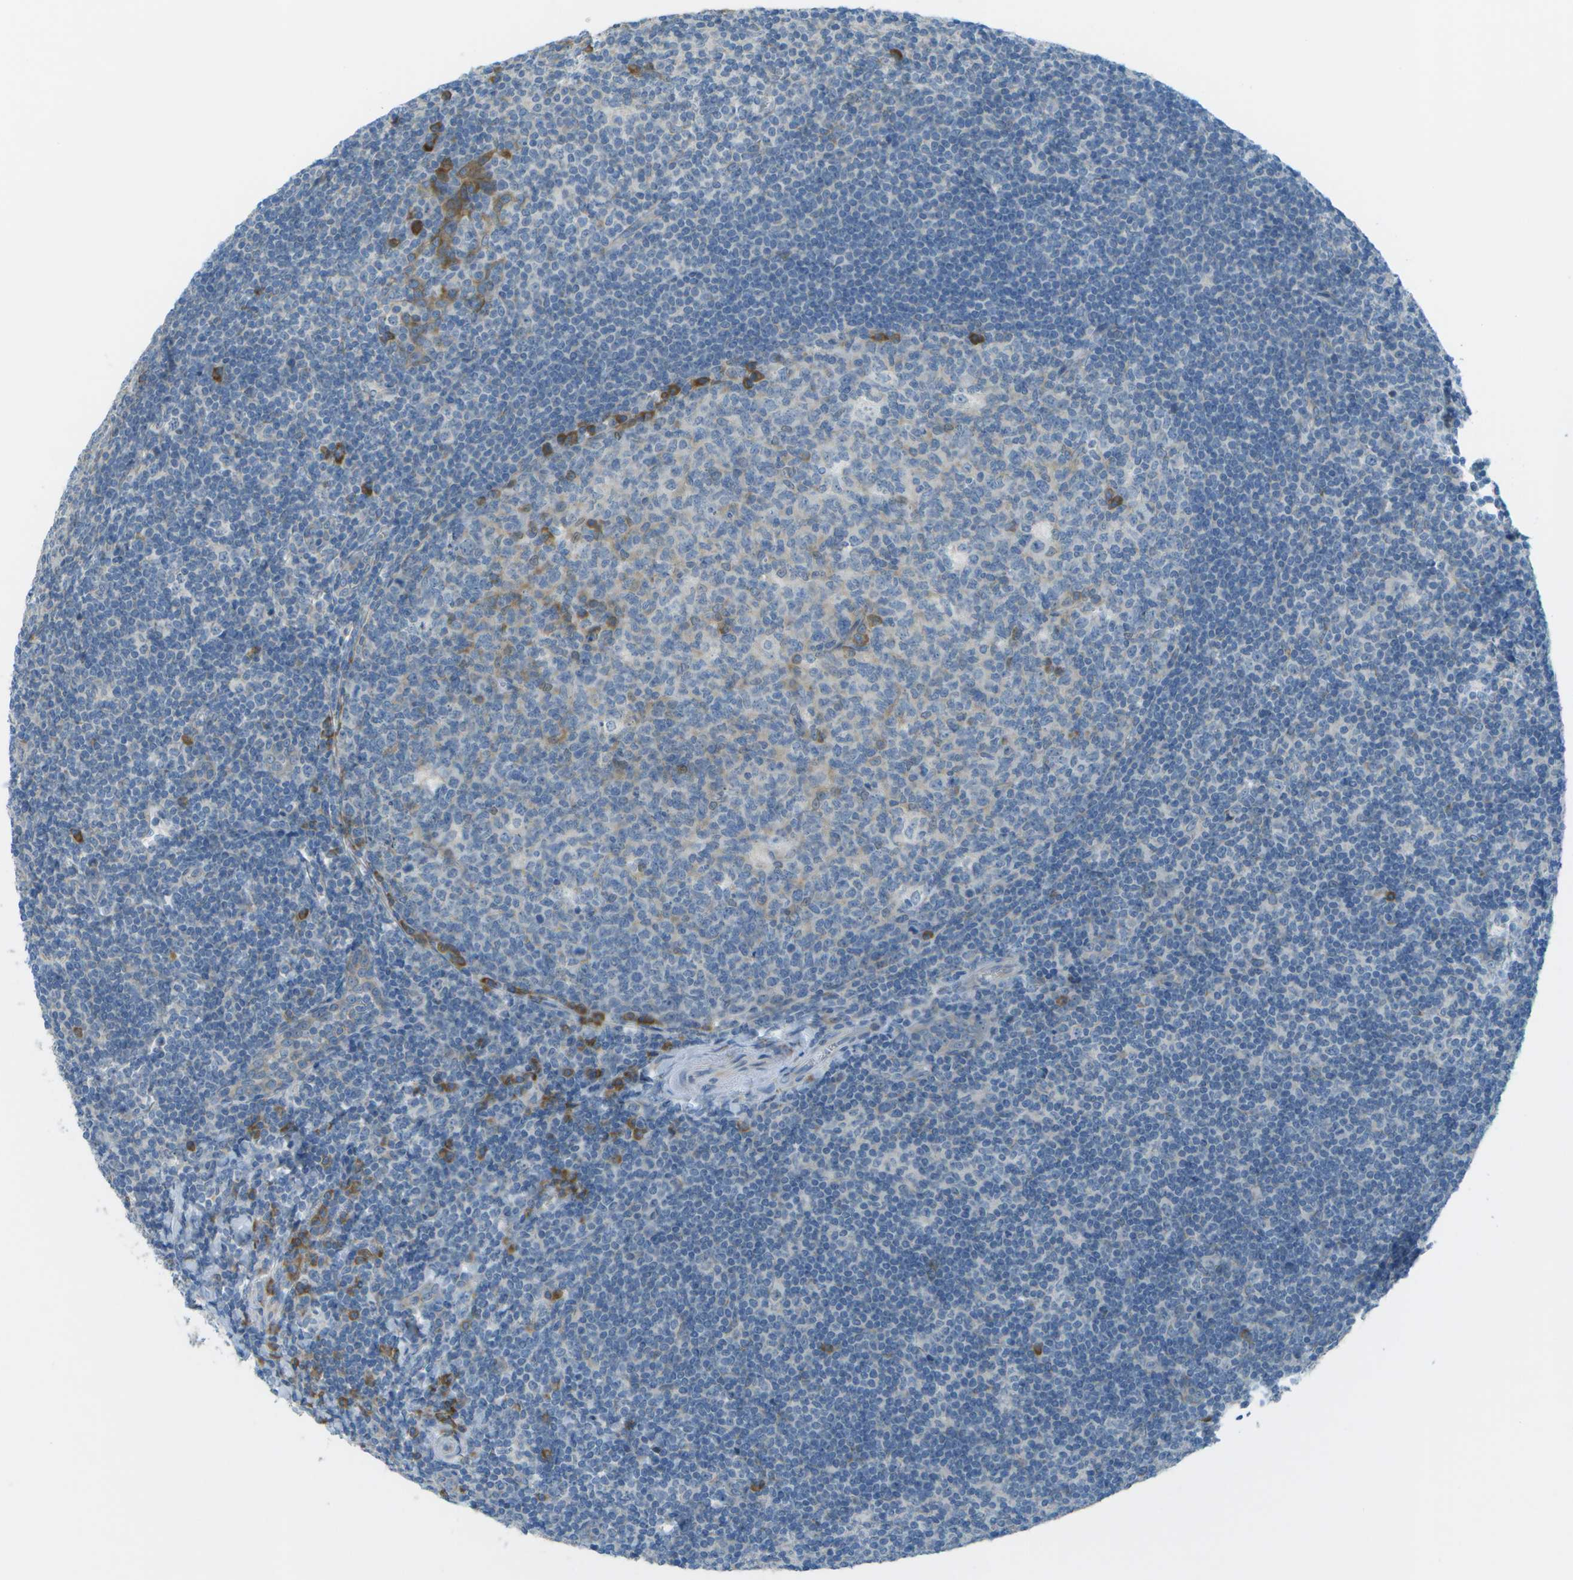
{"staining": {"intensity": "moderate", "quantity": "<25%", "location": "cytoplasmic/membranous"}, "tissue": "tonsil", "cell_type": "Germinal center cells", "image_type": "normal", "snomed": [{"axis": "morphology", "description": "Normal tissue, NOS"}, {"axis": "topography", "description": "Tonsil"}], "caption": "Tonsil stained with a brown dye exhibits moderate cytoplasmic/membranous positive staining in approximately <25% of germinal center cells.", "gene": "KCTD3", "patient": {"sex": "male", "age": 37}}